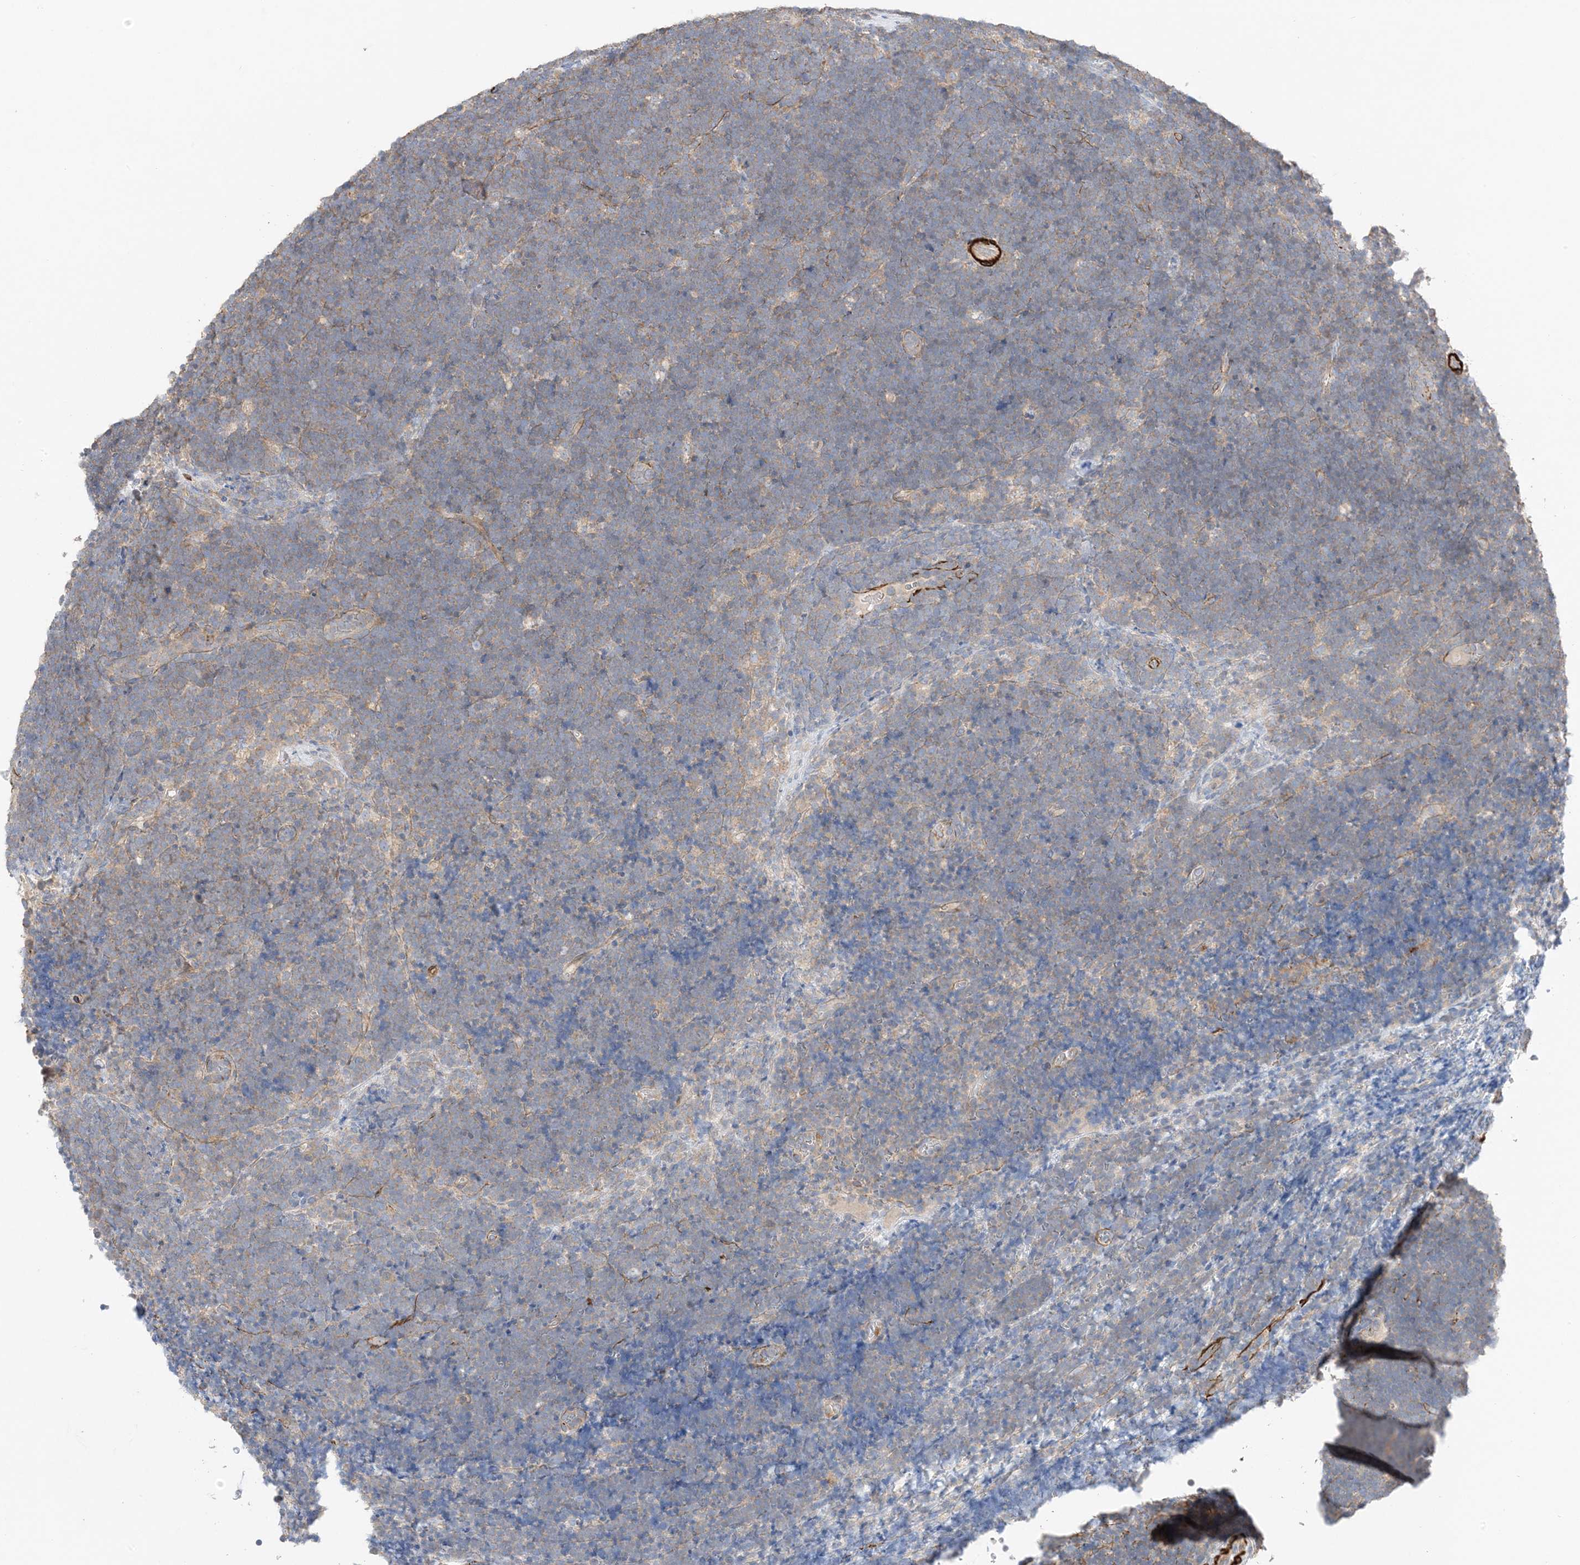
{"staining": {"intensity": "weak", "quantity": ">75%", "location": "cytoplasmic/membranous"}, "tissue": "lymphoma", "cell_type": "Tumor cells", "image_type": "cancer", "snomed": [{"axis": "morphology", "description": "Malignant lymphoma, non-Hodgkin's type, High grade"}, {"axis": "topography", "description": "Lymph node"}], "caption": "High-grade malignant lymphoma, non-Hodgkin's type tissue exhibits weak cytoplasmic/membranous staining in approximately >75% of tumor cells", "gene": "KIFBP", "patient": {"sex": "male", "age": 13}}